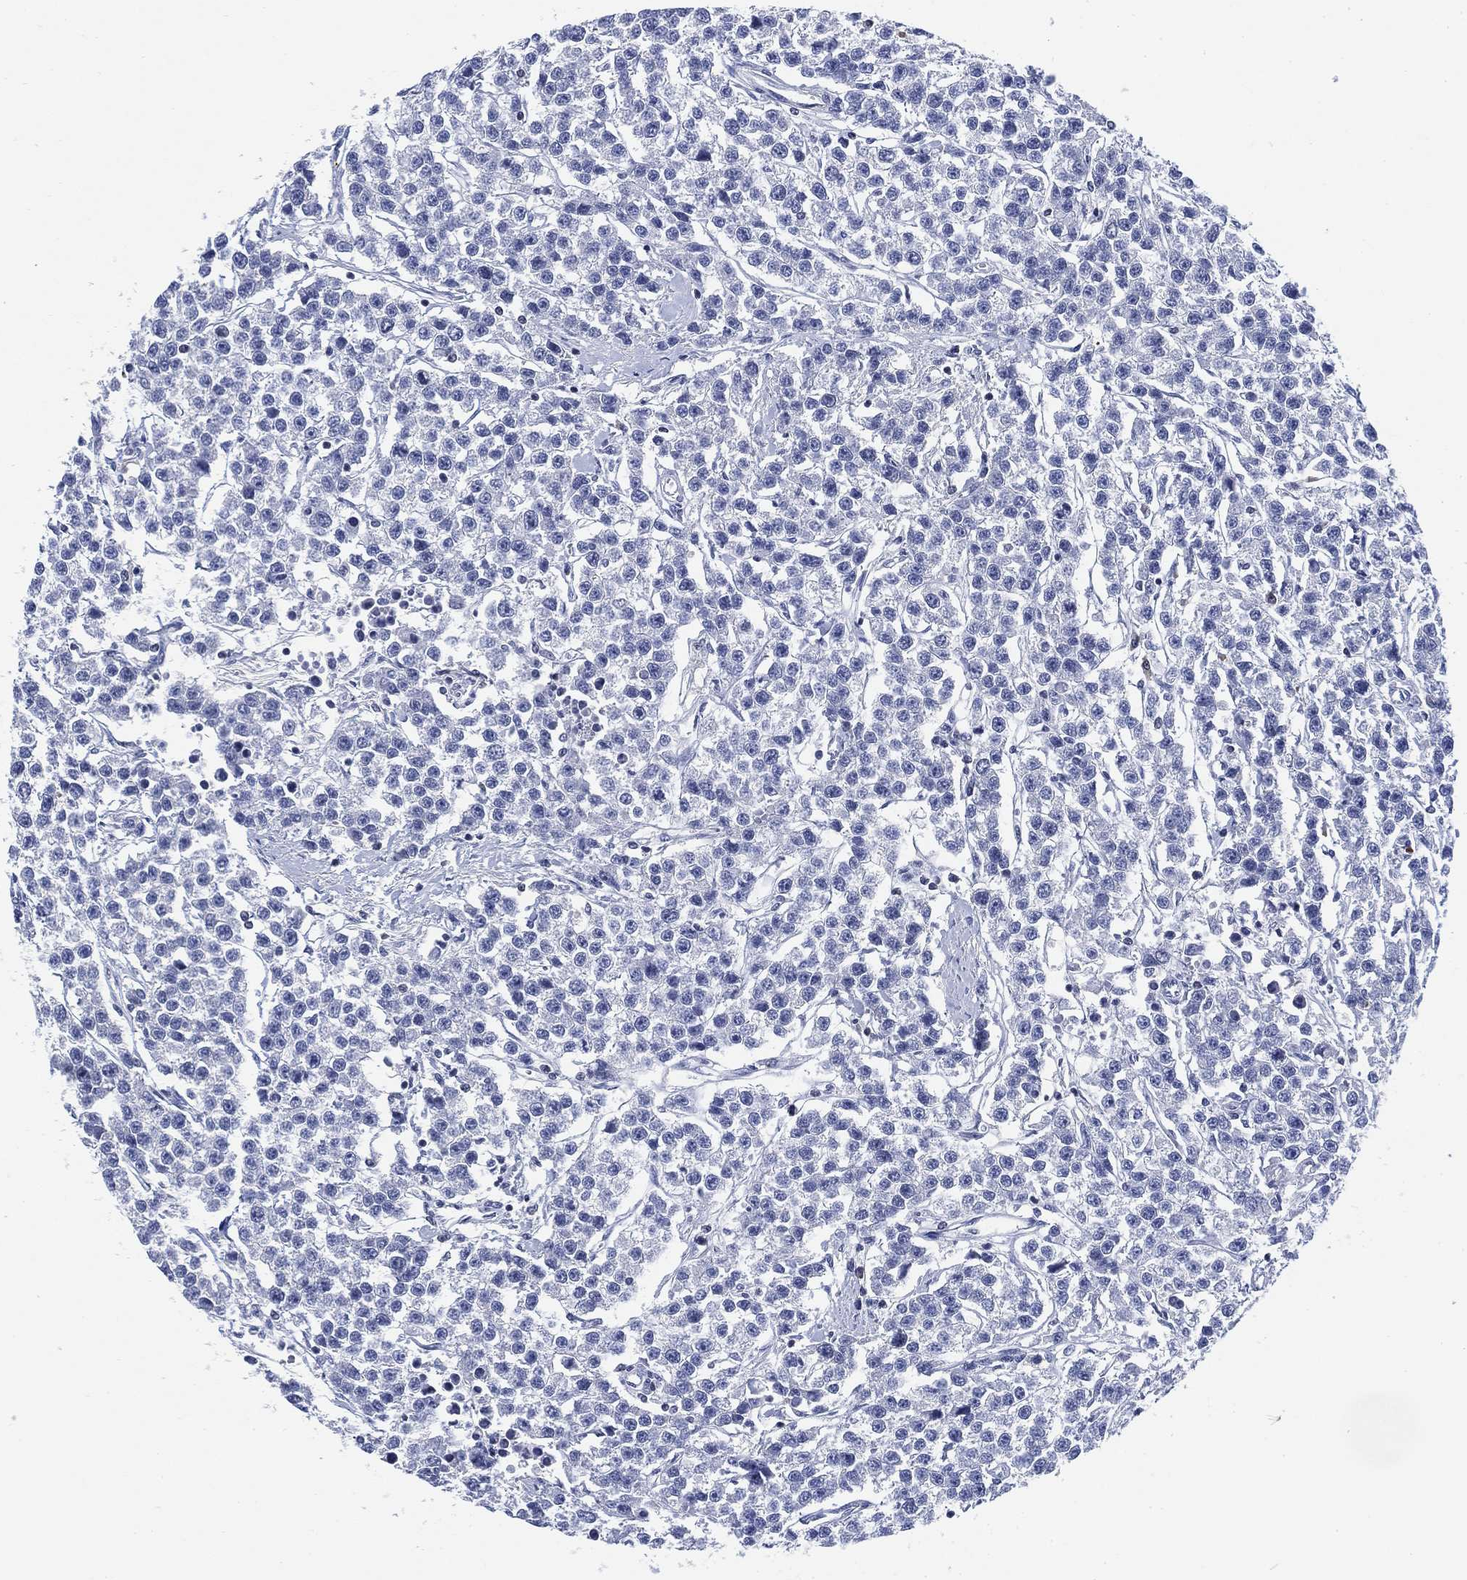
{"staining": {"intensity": "negative", "quantity": "none", "location": "none"}, "tissue": "testis cancer", "cell_type": "Tumor cells", "image_type": "cancer", "snomed": [{"axis": "morphology", "description": "Seminoma, NOS"}, {"axis": "topography", "description": "Testis"}], "caption": "A high-resolution micrograph shows immunohistochemistry staining of testis cancer (seminoma), which reveals no significant positivity in tumor cells.", "gene": "FYB1", "patient": {"sex": "male", "age": 59}}